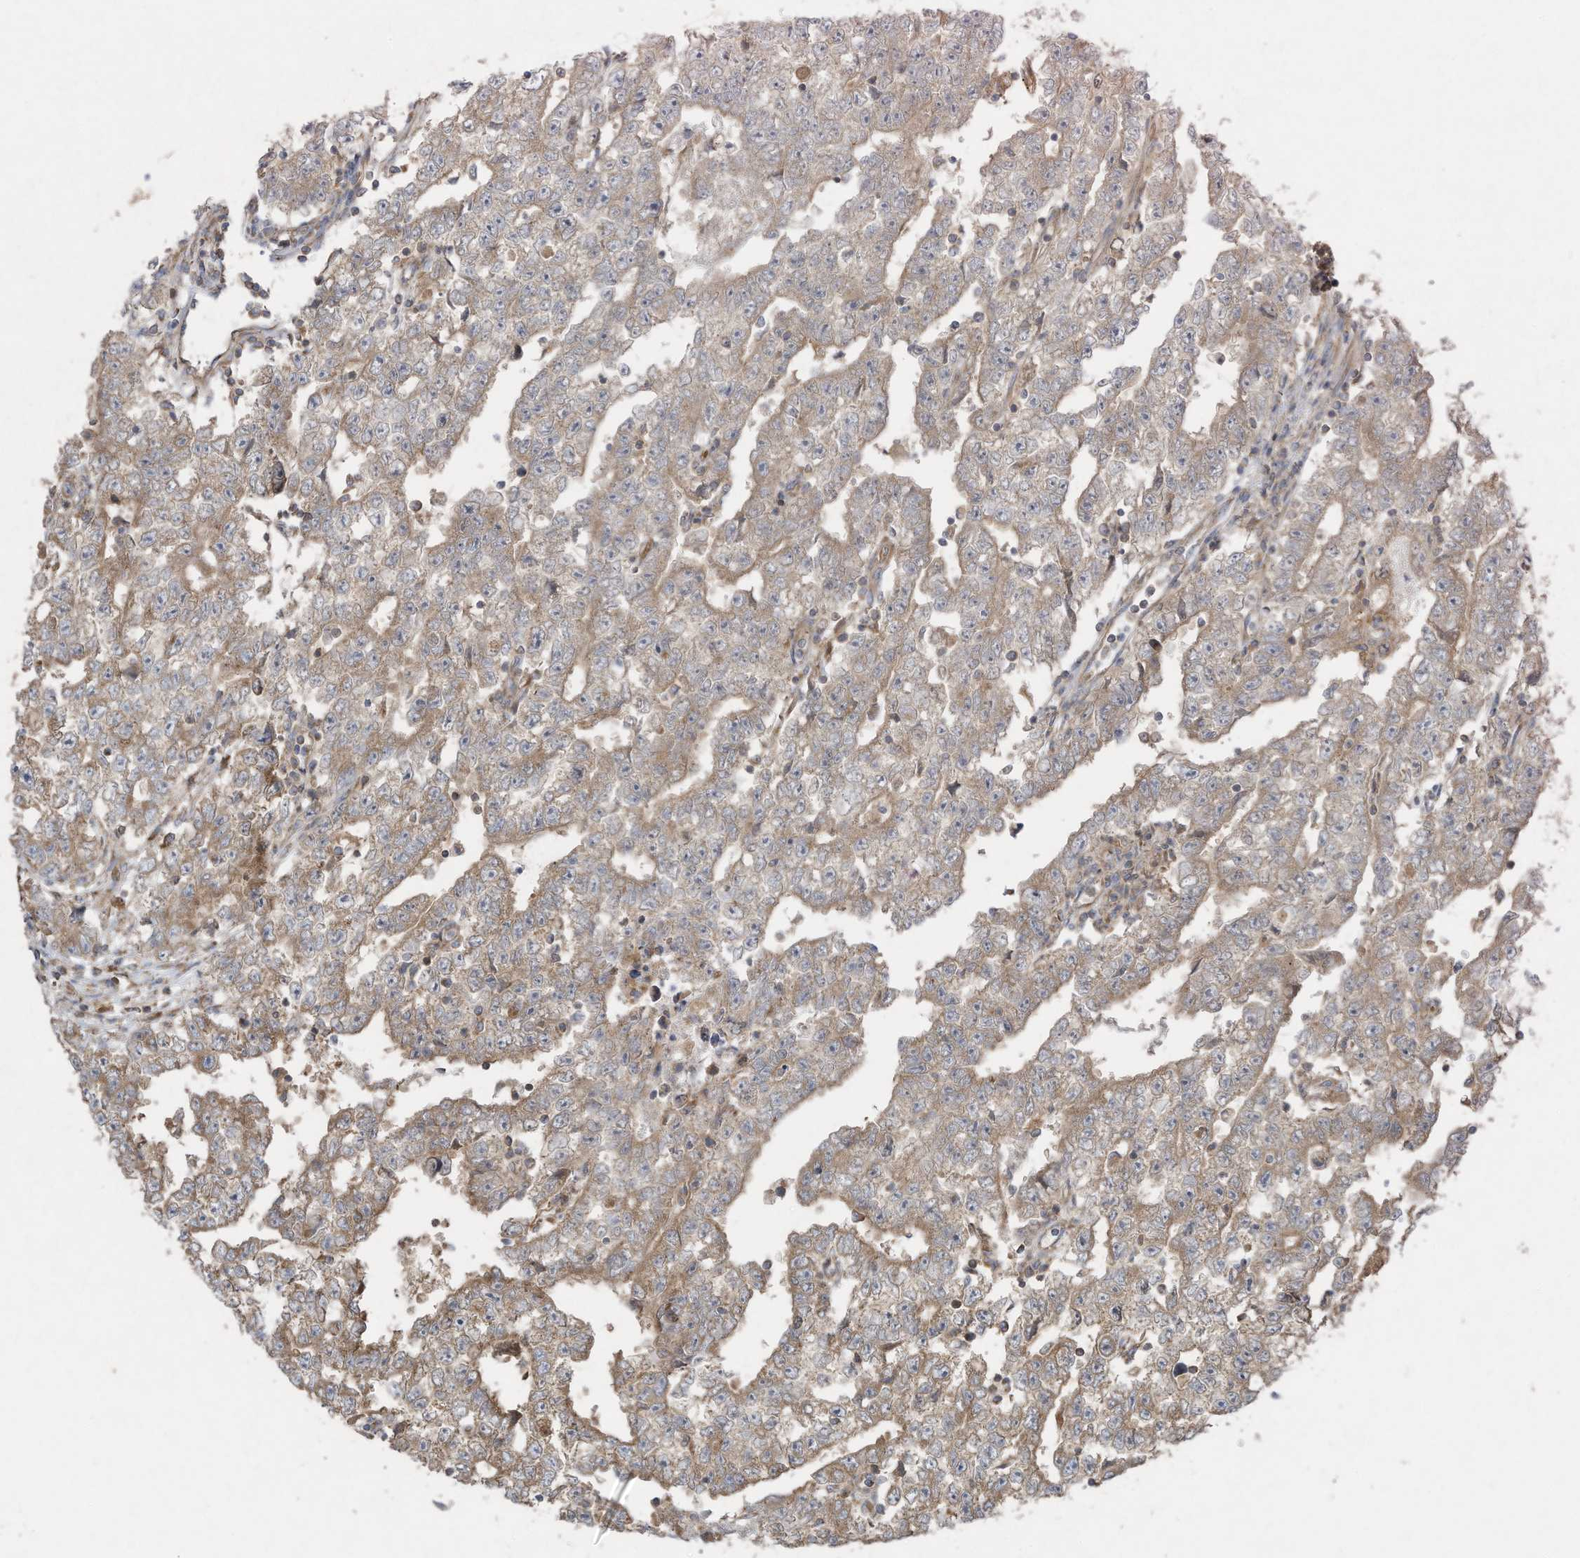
{"staining": {"intensity": "weak", "quantity": "<25%", "location": "cytoplasmic/membranous"}, "tissue": "testis cancer", "cell_type": "Tumor cells", "image_type": "cancer", "snomed": [{"axis": "morphology", "description": "Carcinoma, Embryonal, NOS"}, {"axis": "topography", "description": "Testis"}], "caption": "Immunohistochemistry (IHC) image of neoplastic tissue: testis cancer (embryonal carcinoma) stained with DAB demonstrates no significant protein staining in tumor cells.", "gene": "SYNJ2", "patient": {"sex": "male", "age": 25}}